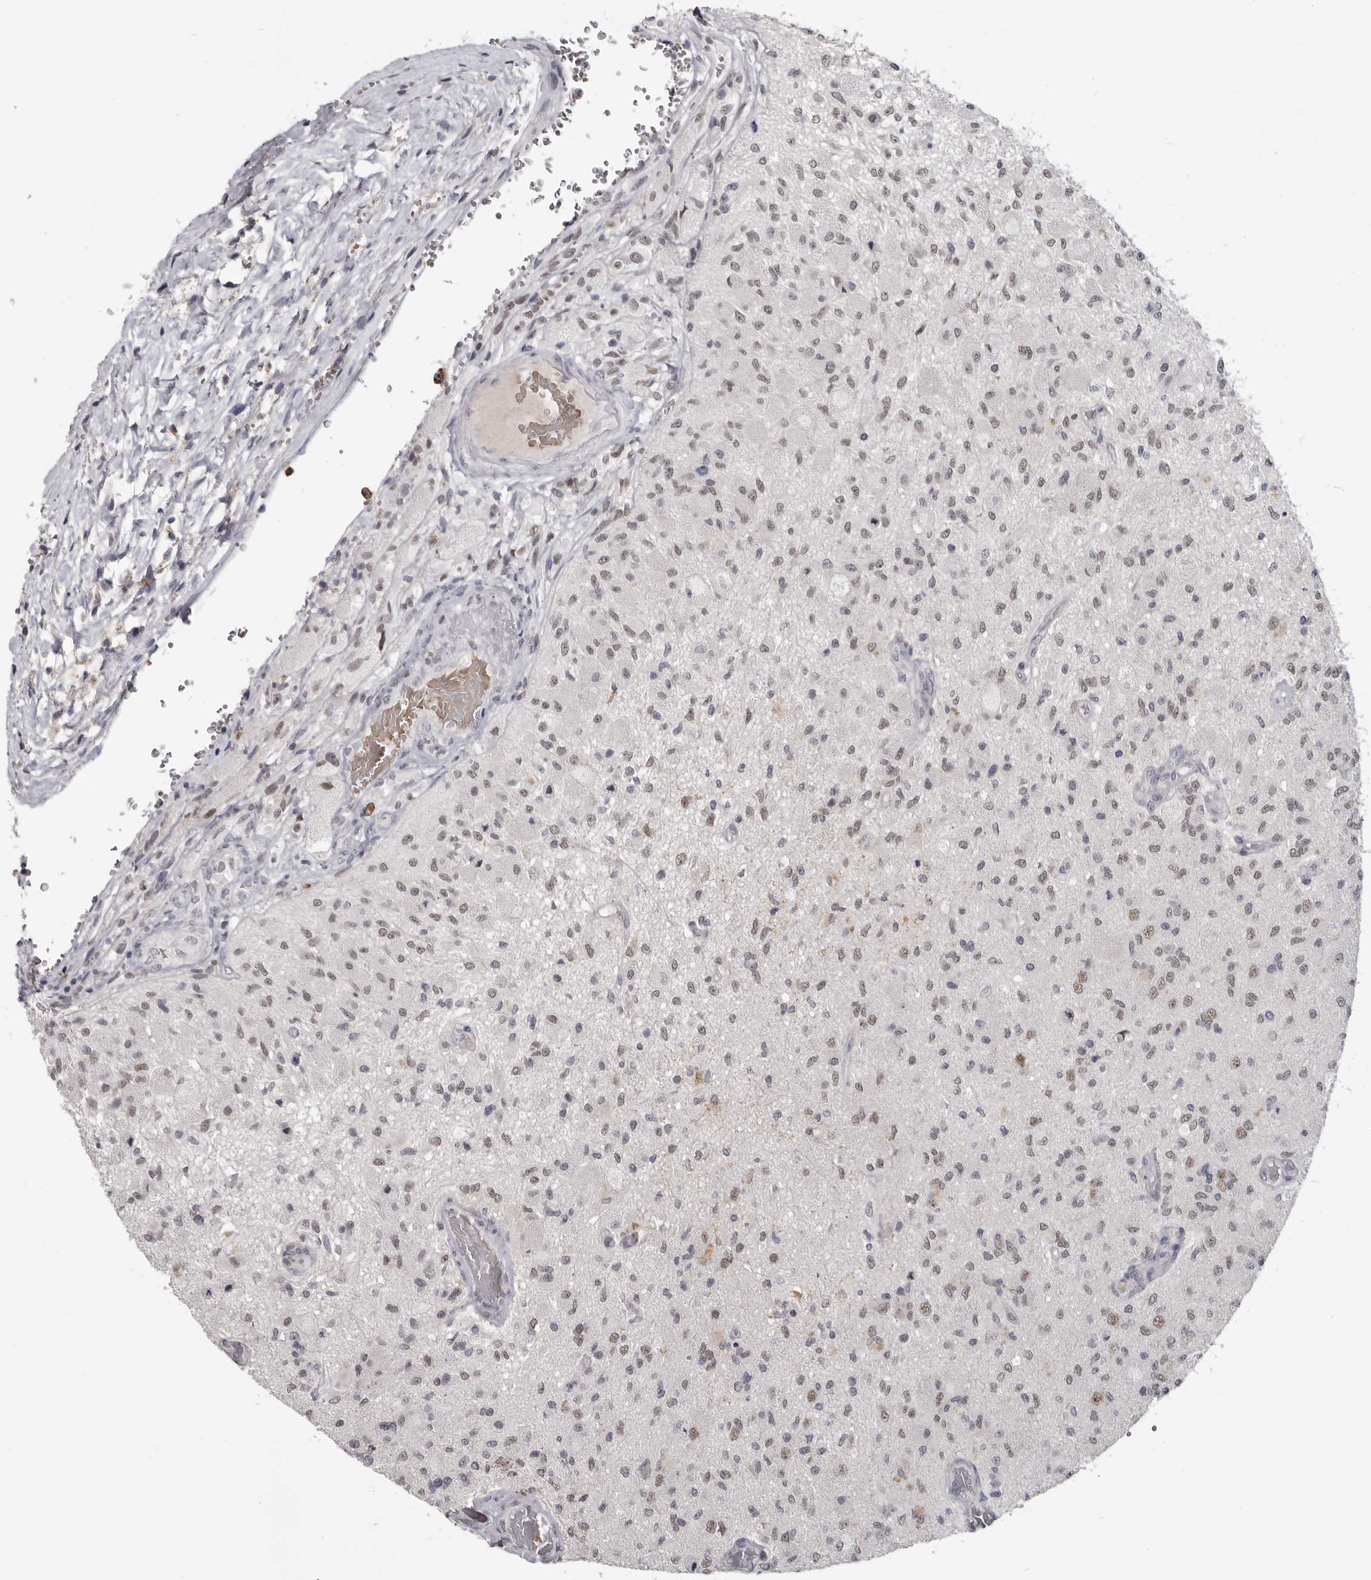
{"staining": {"intensity": "weak", "quantity": "25%-75%", "location": "nuclear"}, "tissue": "glioma", "cell_type": "Tumor cells", "image_type": "cancer", "snomed": [{"axis": "morphology", "description": "Normal tissue, NOS"}, {"axis": "morphology", "description": "Glioma, malignant, High grade"}, {"axis": "topography", "description": "Cerebral cortex"}], "caption": "High-power microscopy captured an IHC micrograph of high-grade glioma (malignant), revealing weak nuclear staining in about 25%-75% of tumor cells.", "gene": "CGN", "patient": {"sex": "male", "age": 77}}